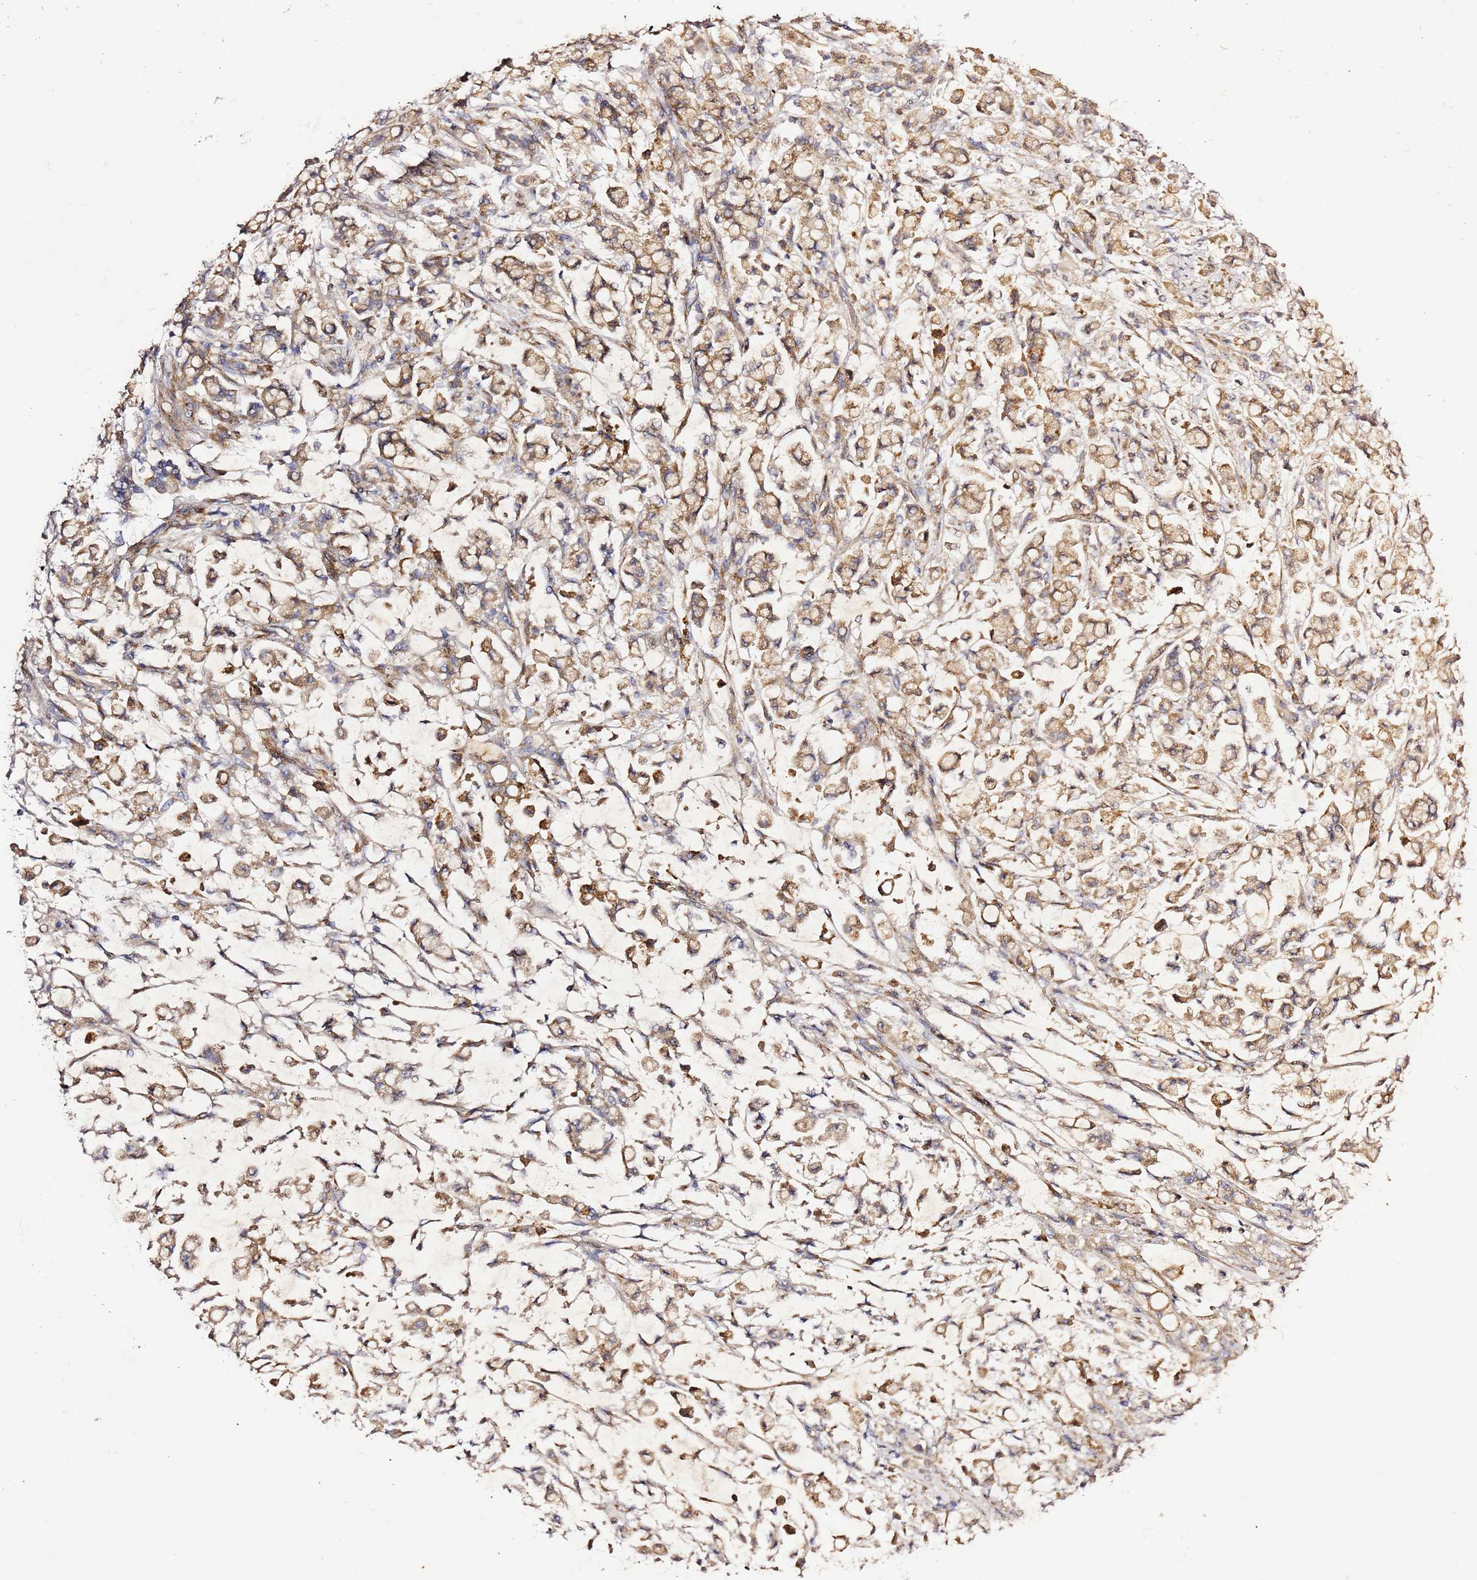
{"staining": {"intensity": "moderate", "quantity": ">75%", "location": "cytoplasmic/membranous"}, "tissue": "stomach cancer", "cell_type": "Tumor cells", "image_type": "cancer", "snomed": [{"axis": "morphology", "description": "Adenocarcinoma, NOS"}, {"axis": "topography", "description": "Stomach"}], "caption": "A histopathology image of human adenocarcinoma (stomach) stained for a protein displays moderate cytoplasmic/membranous brown staining in tumor cells.", "gene": "HSD17B7", "patient": {"sex": "female", "age": 60}}